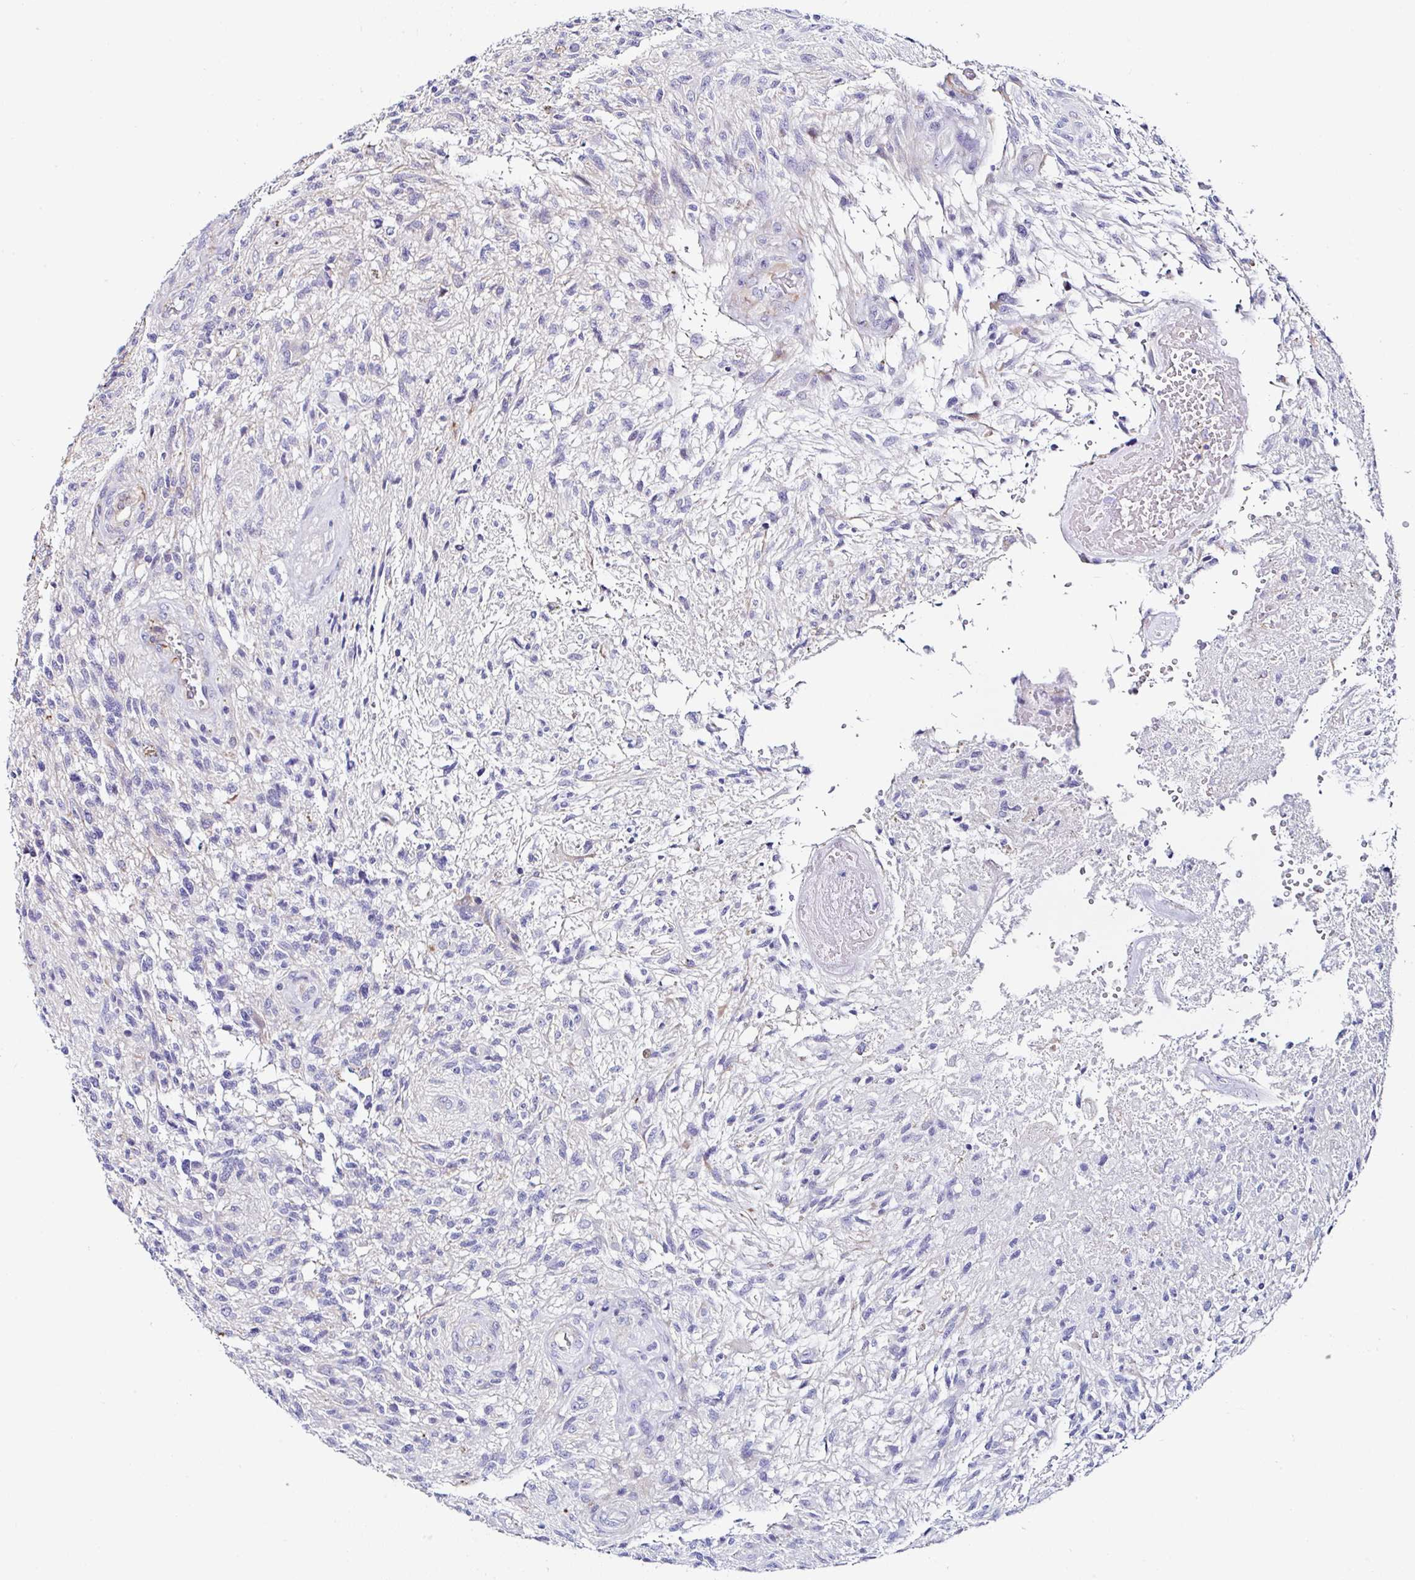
{"staining": {"intensity": "negative", "quantity": "none", "location": "none"}, "tissue": "glioma", "cell_type": "Tumor cells", "image_type": "cancer", "snomed": [{"axis": "morphology", "description": "Glioma, malignant, High grade"}, {"axis": "topography", "description": "Brain"}], "caption": "The micrograph shows no significant expression in tumor cells of glioma.", "gene": "TMPRSS11E", "patient": {"sex": "male", "age": 56}}